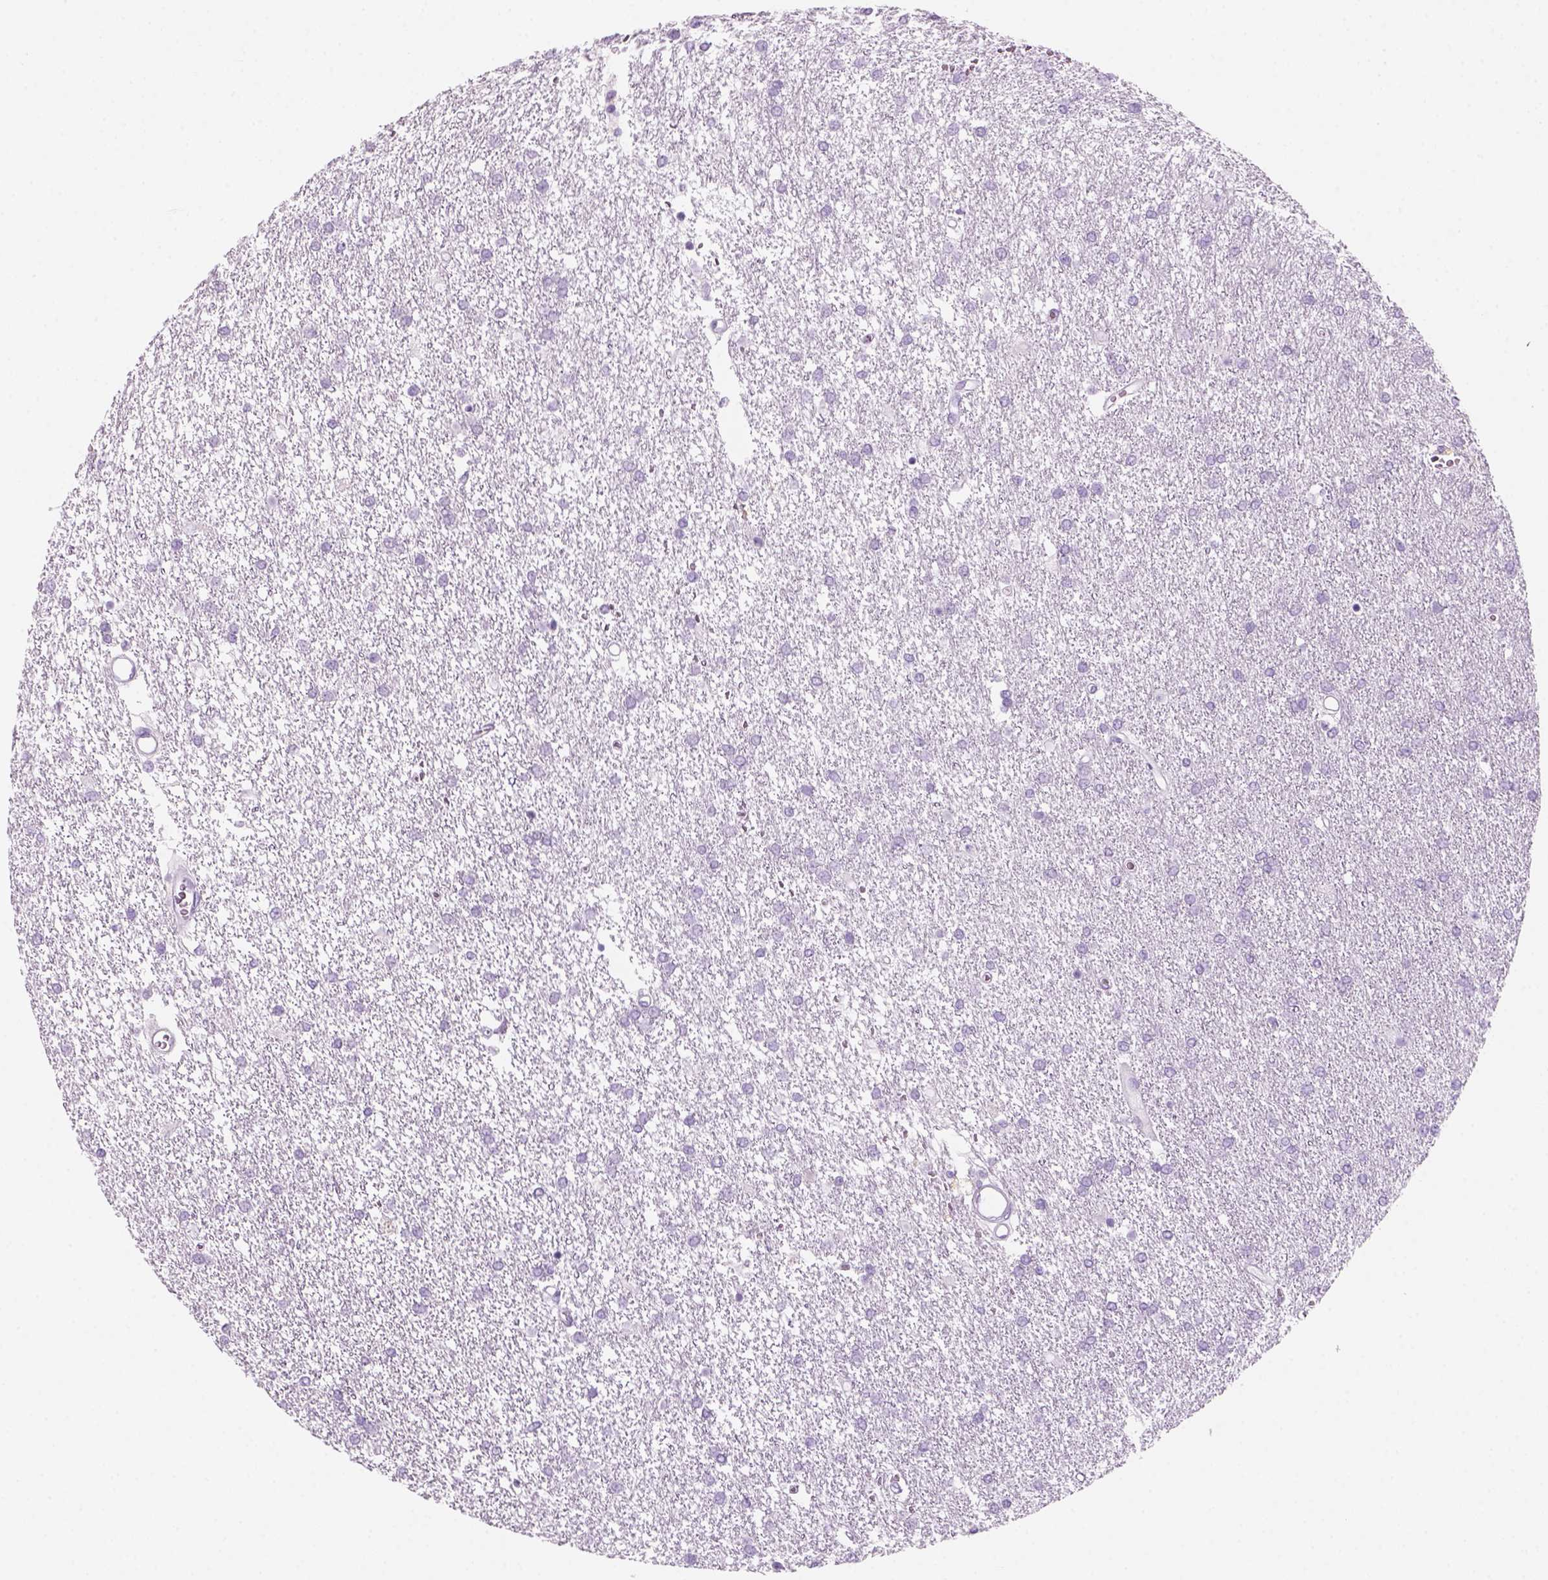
{"staining": {"intensity": "negative", "quantity": "none", "location": "none"}, "tissue": "glioma", "cell_type": "Tumor cells", "image_type": "cancer", "snomed": [{"axis": "morphology", "description": "Glioma, malignant, High grade"}, {"axis": "topography", "description": "Brain"}], "caption": "Immunohistochemical staining of human malignant high-grade glioma exhibits no significant staining in tumor cells.", "gene": "KRTAP11-1", "patient": {"sex": "female", "age": 61}}